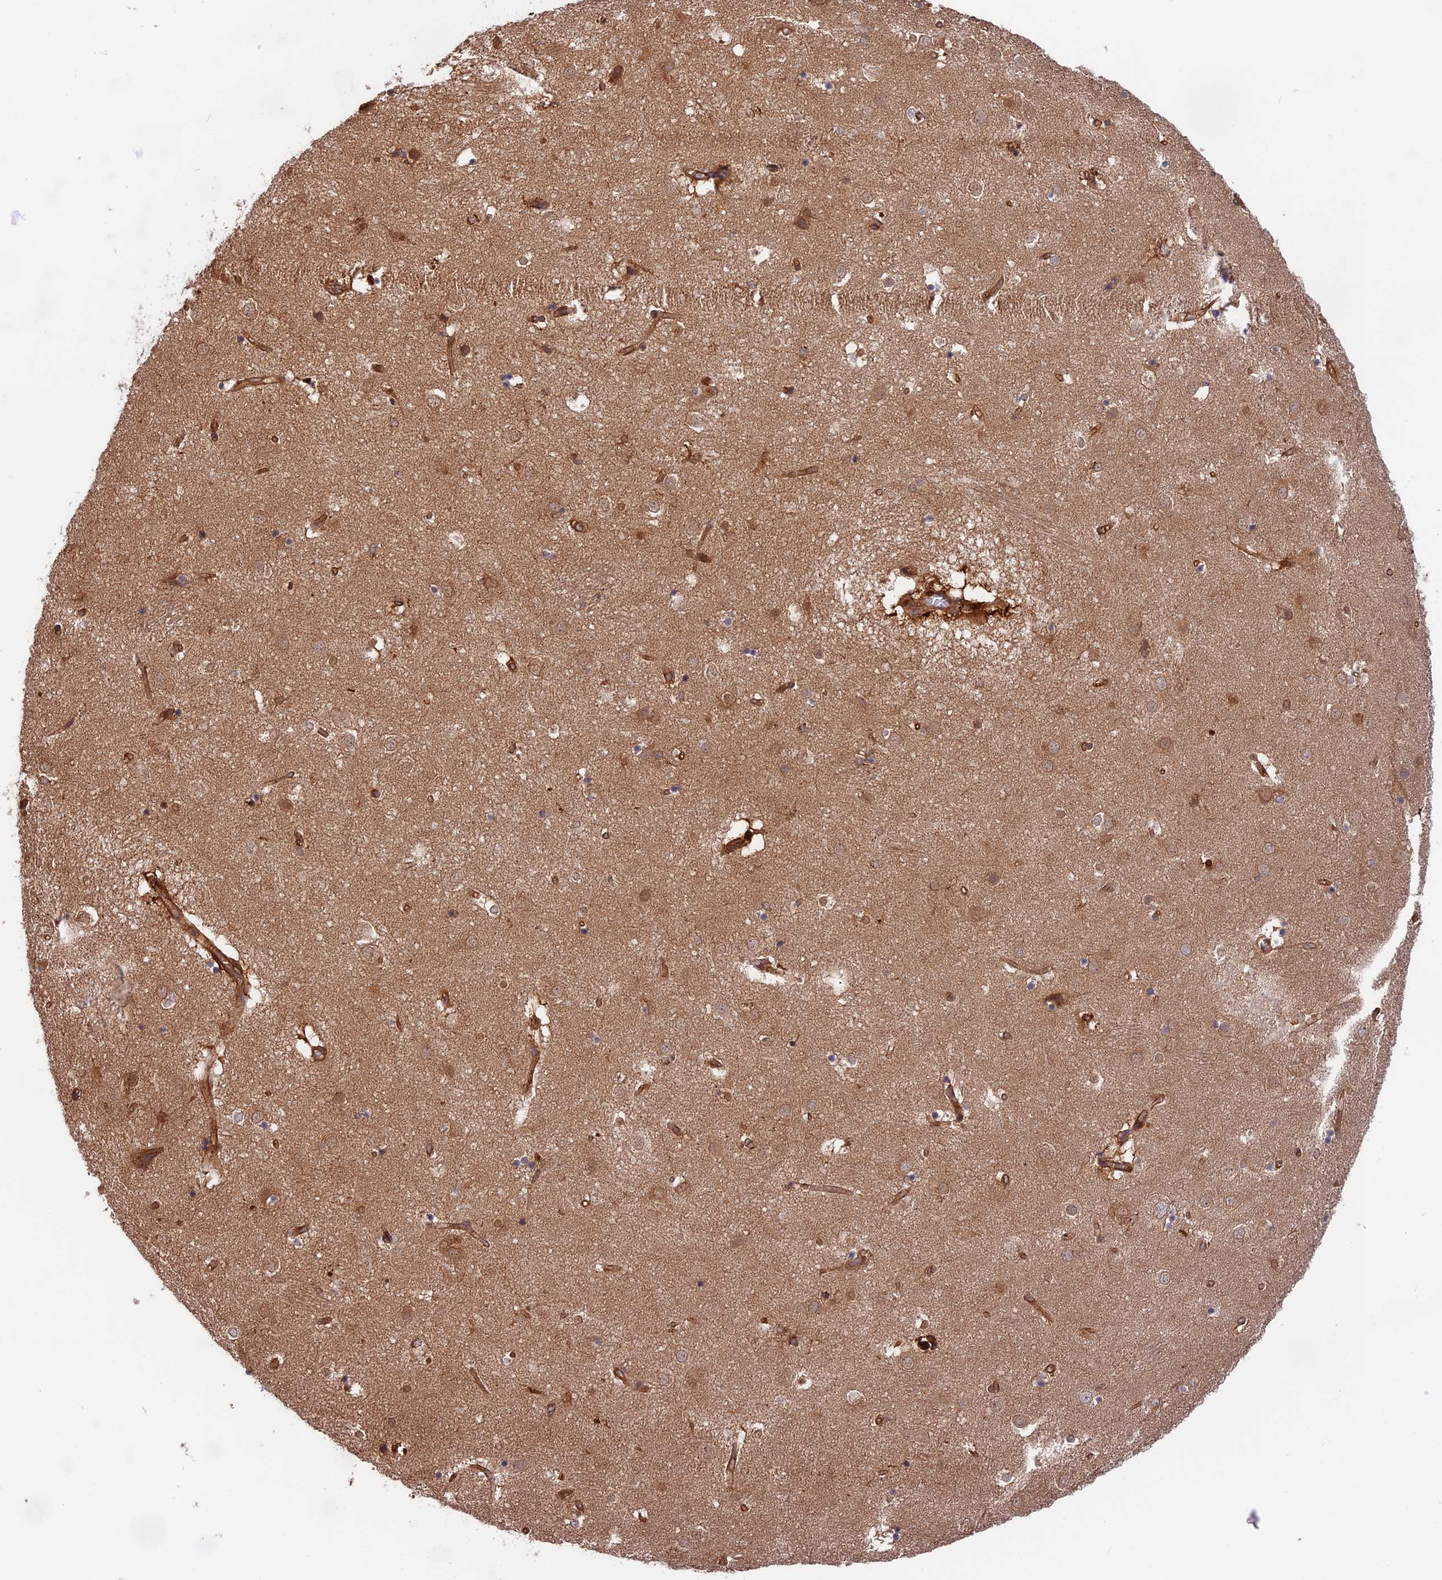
{"staining": {"intensity": "moderate", "quantity": "<25%", "location": "cytoplasmic/membranous"}, "tissue": "caudate", "cell_type": "Glial cells", "image_type": "normal", "snomed": [{"axis": "morphology", "description": "Normal tissue, NOS"}, {"axis": "topography", "description": "Lateral ventricle wall"}], "caption": "Immunohistochemical staining of benign caudate reveals moderate cytoplasmic/membranous protein staining in approximately <25% of glial cells. (Brightfield microscopy of DAB IHC at high magnification).", "gene": "WDR1", "patient": {"sex": "male", "age": 70}}